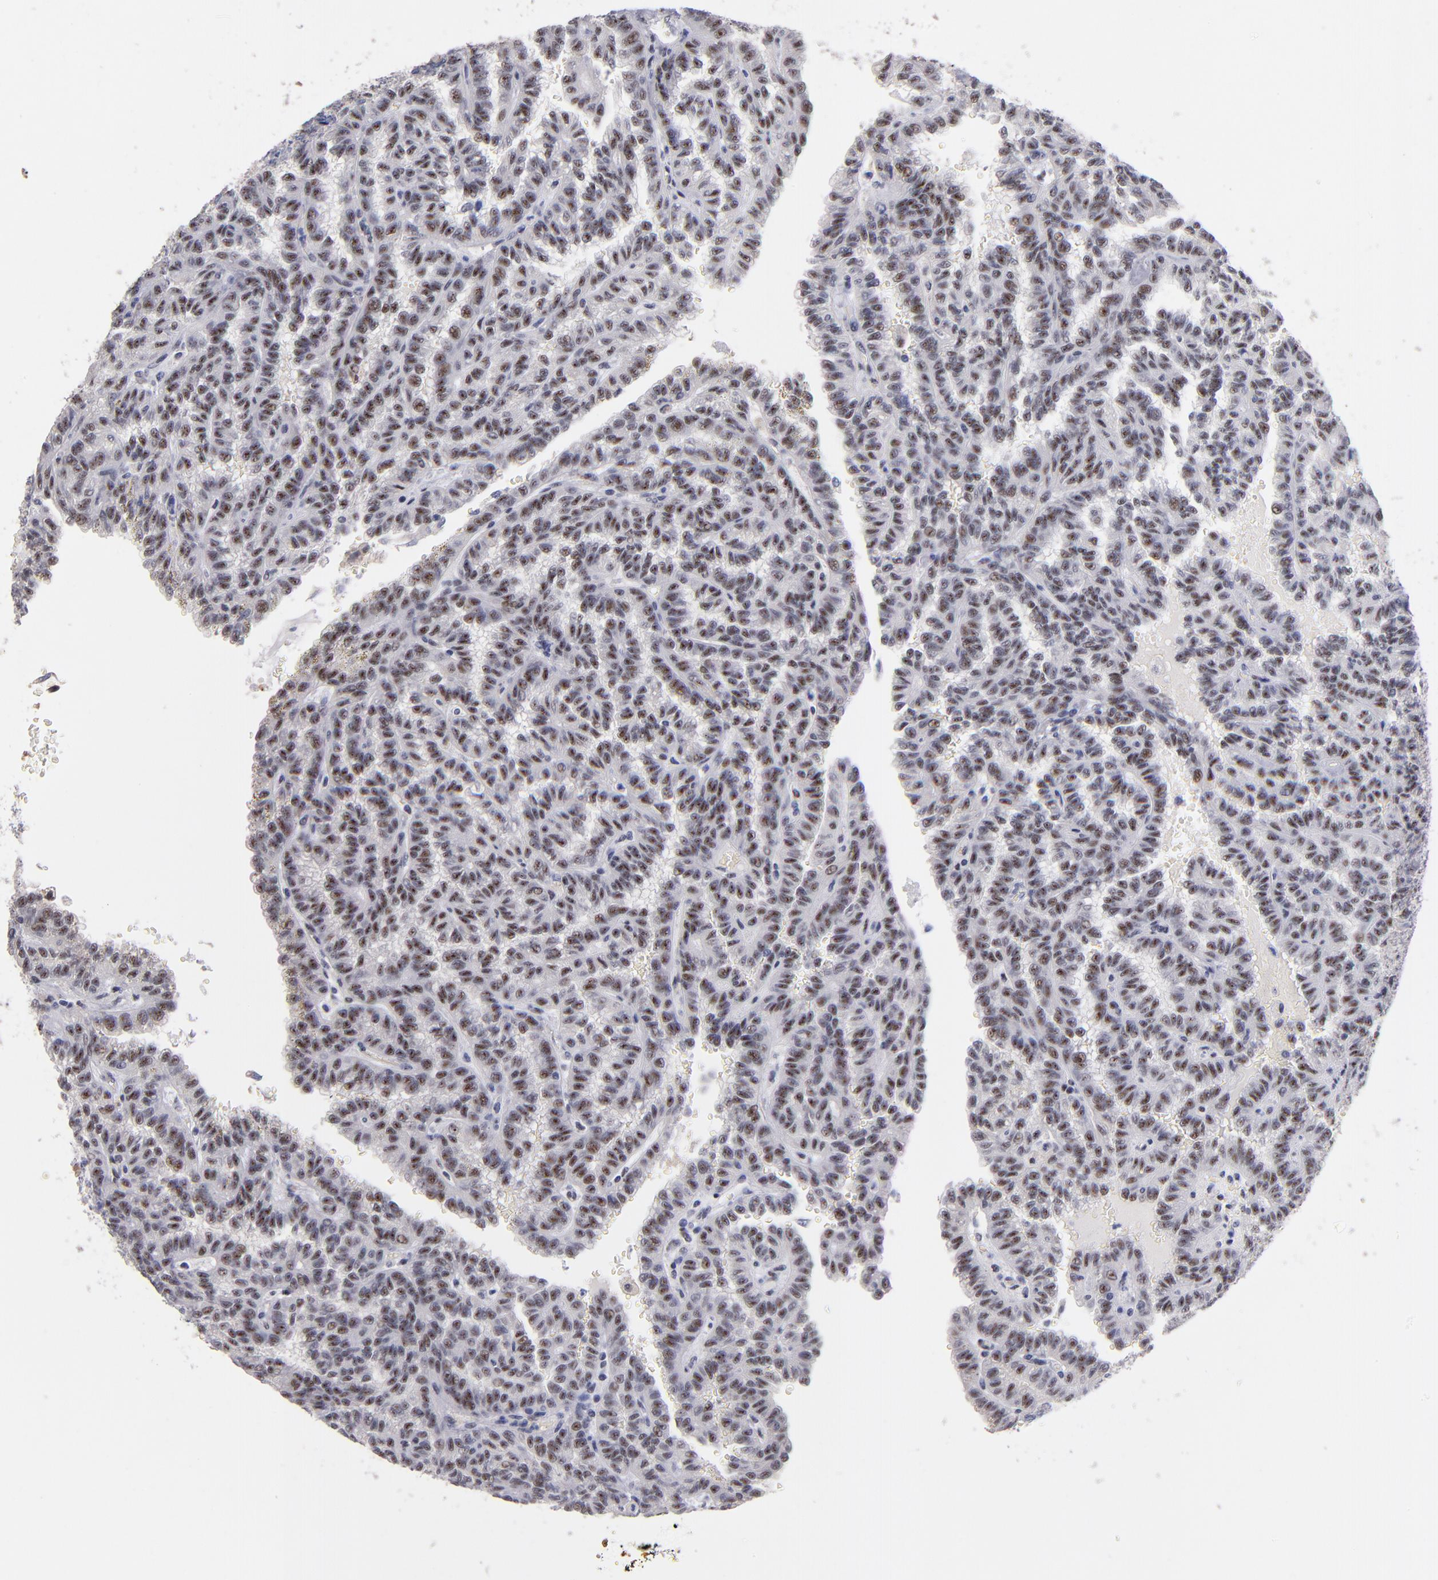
{"staining": {"intensity": "moderate", "quantity": "25%-75%", "location": "nuclear"}, "tissue": "renal cancer", "cell_type": "Tumor cells", "image_type": "cancer", "snomed": [{"axis": "morphology", "description": "Inflammation, NOS"}, {"axis": "morphology", "description": "Adenocarcinoma, NOS"}, {"axis": "topography", "description": "Kidney"}], "caption": "An IHC micrograph of tumor tissue is shown. Protein staining in brown shows moderate nuclear positivity in renal adenocarcinoma within tumor cells.", "gene": "RAF1", "patient": {"sex": "male", "age": 68}}